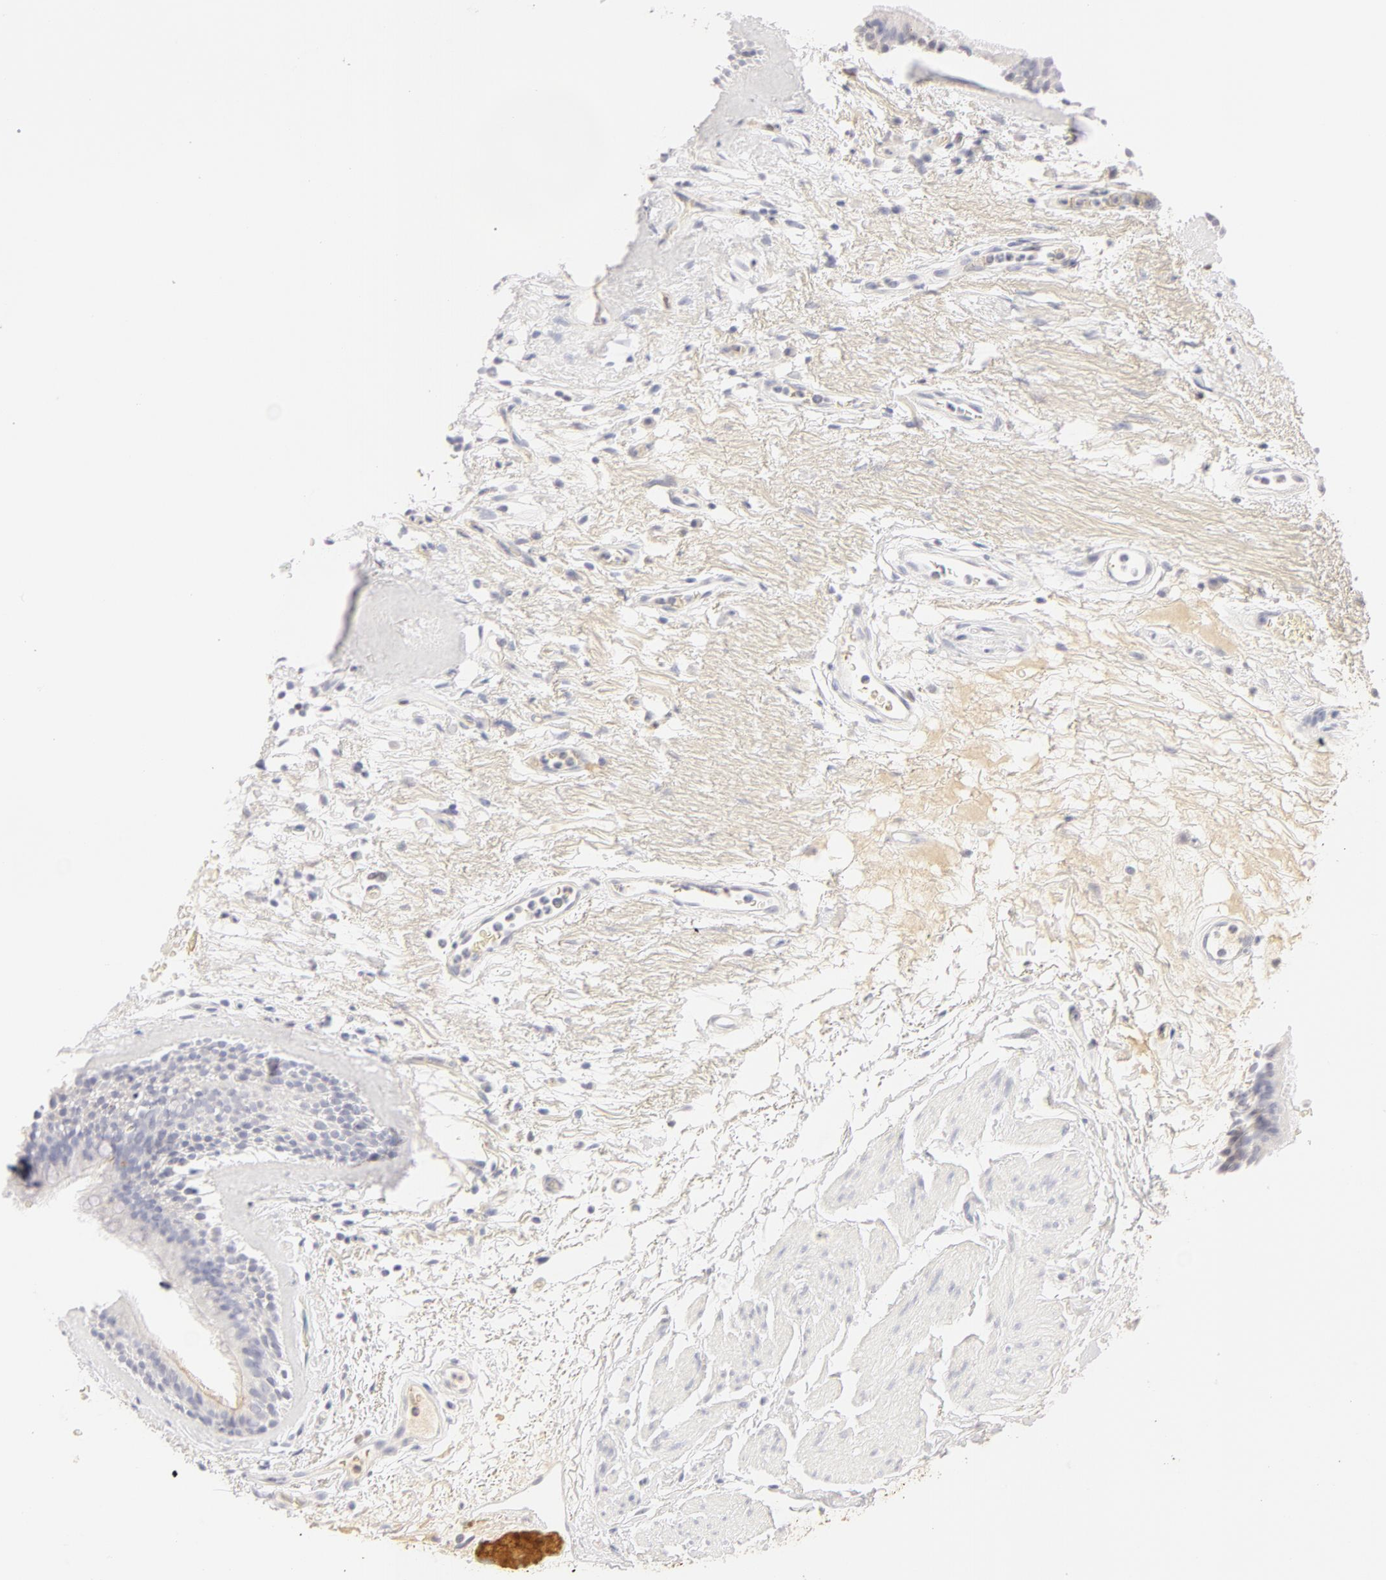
{"staining": {"intensity": "negative", "quantity": "none", "location": "none"}, "tissue": "bronchus", "cell_type": "Respiratory epithelial cells", "image_type": "normal", "snomed": [{"axis": "morphology", "description": "Normal tissue, NOS"}, {"axis": "topography", "description": "Cartilage tissue"}], "caption": "The micrograph shows no staining of respiratory epithelial cells in unremarkable bronchus.", "gene": "CA2", "patient": {"sex": "female", "age": 63}}